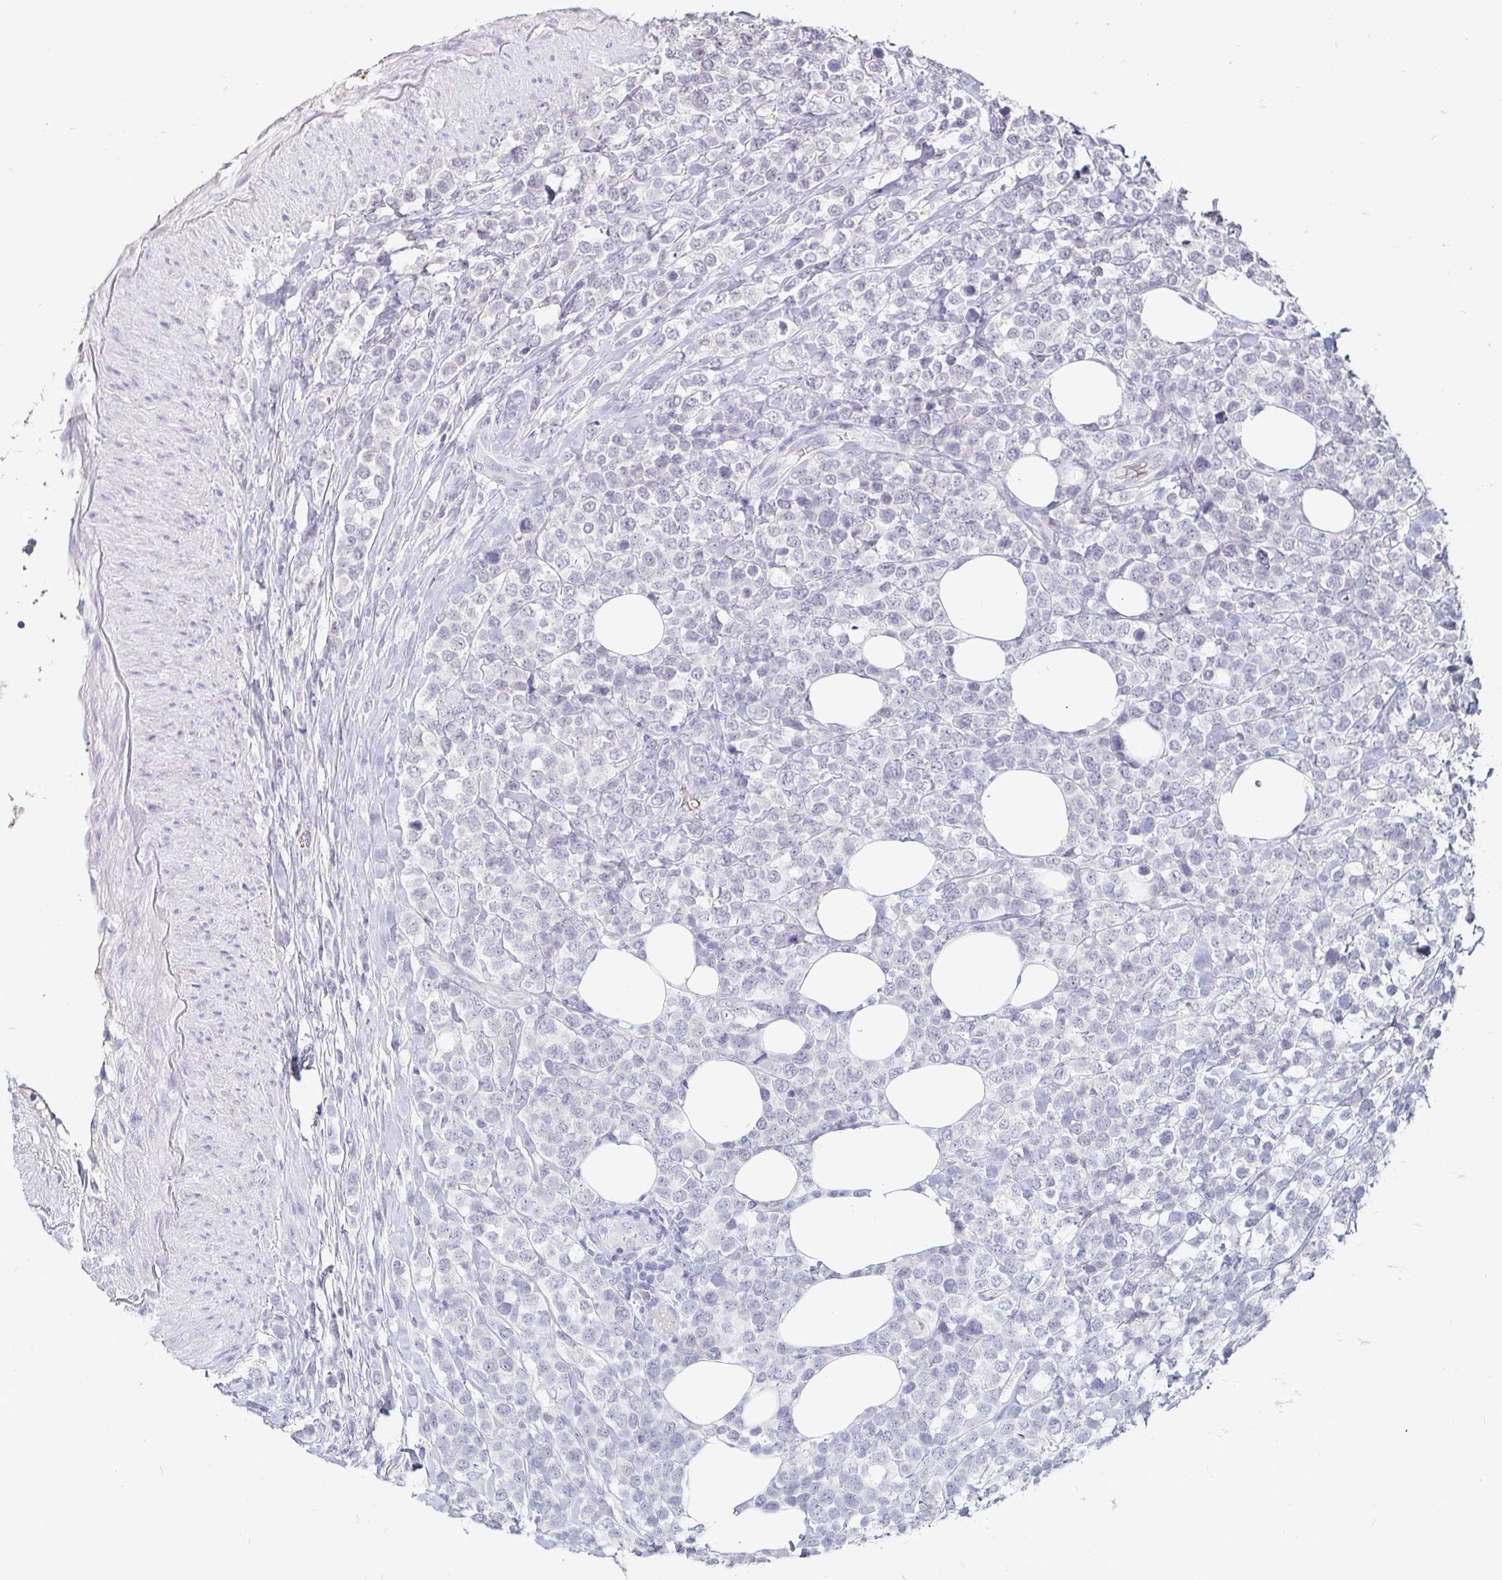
{"staining": {"intensity": "negative", "quantity": "none", "location": "none"}, "tissue": "lymphoma", "cell_type": "Tumor cells", "image_type": "cancer", "snomed": [{"axis": "morphology", "description": "Malignant lymphoma, non-Hodgkin's type, High grade"}, {"axis": "topography", "description": "Soft tissue"}], "caption": "DAB (3,3'-diaminobenzidine) immunohistochemical staining of human high-grade malignant lymphoma, non-Hodgkin's type exhibits no significant expression in tumor cells.", "gene": "FAIM2", "patient": {"sex": "female", "age": 56}}